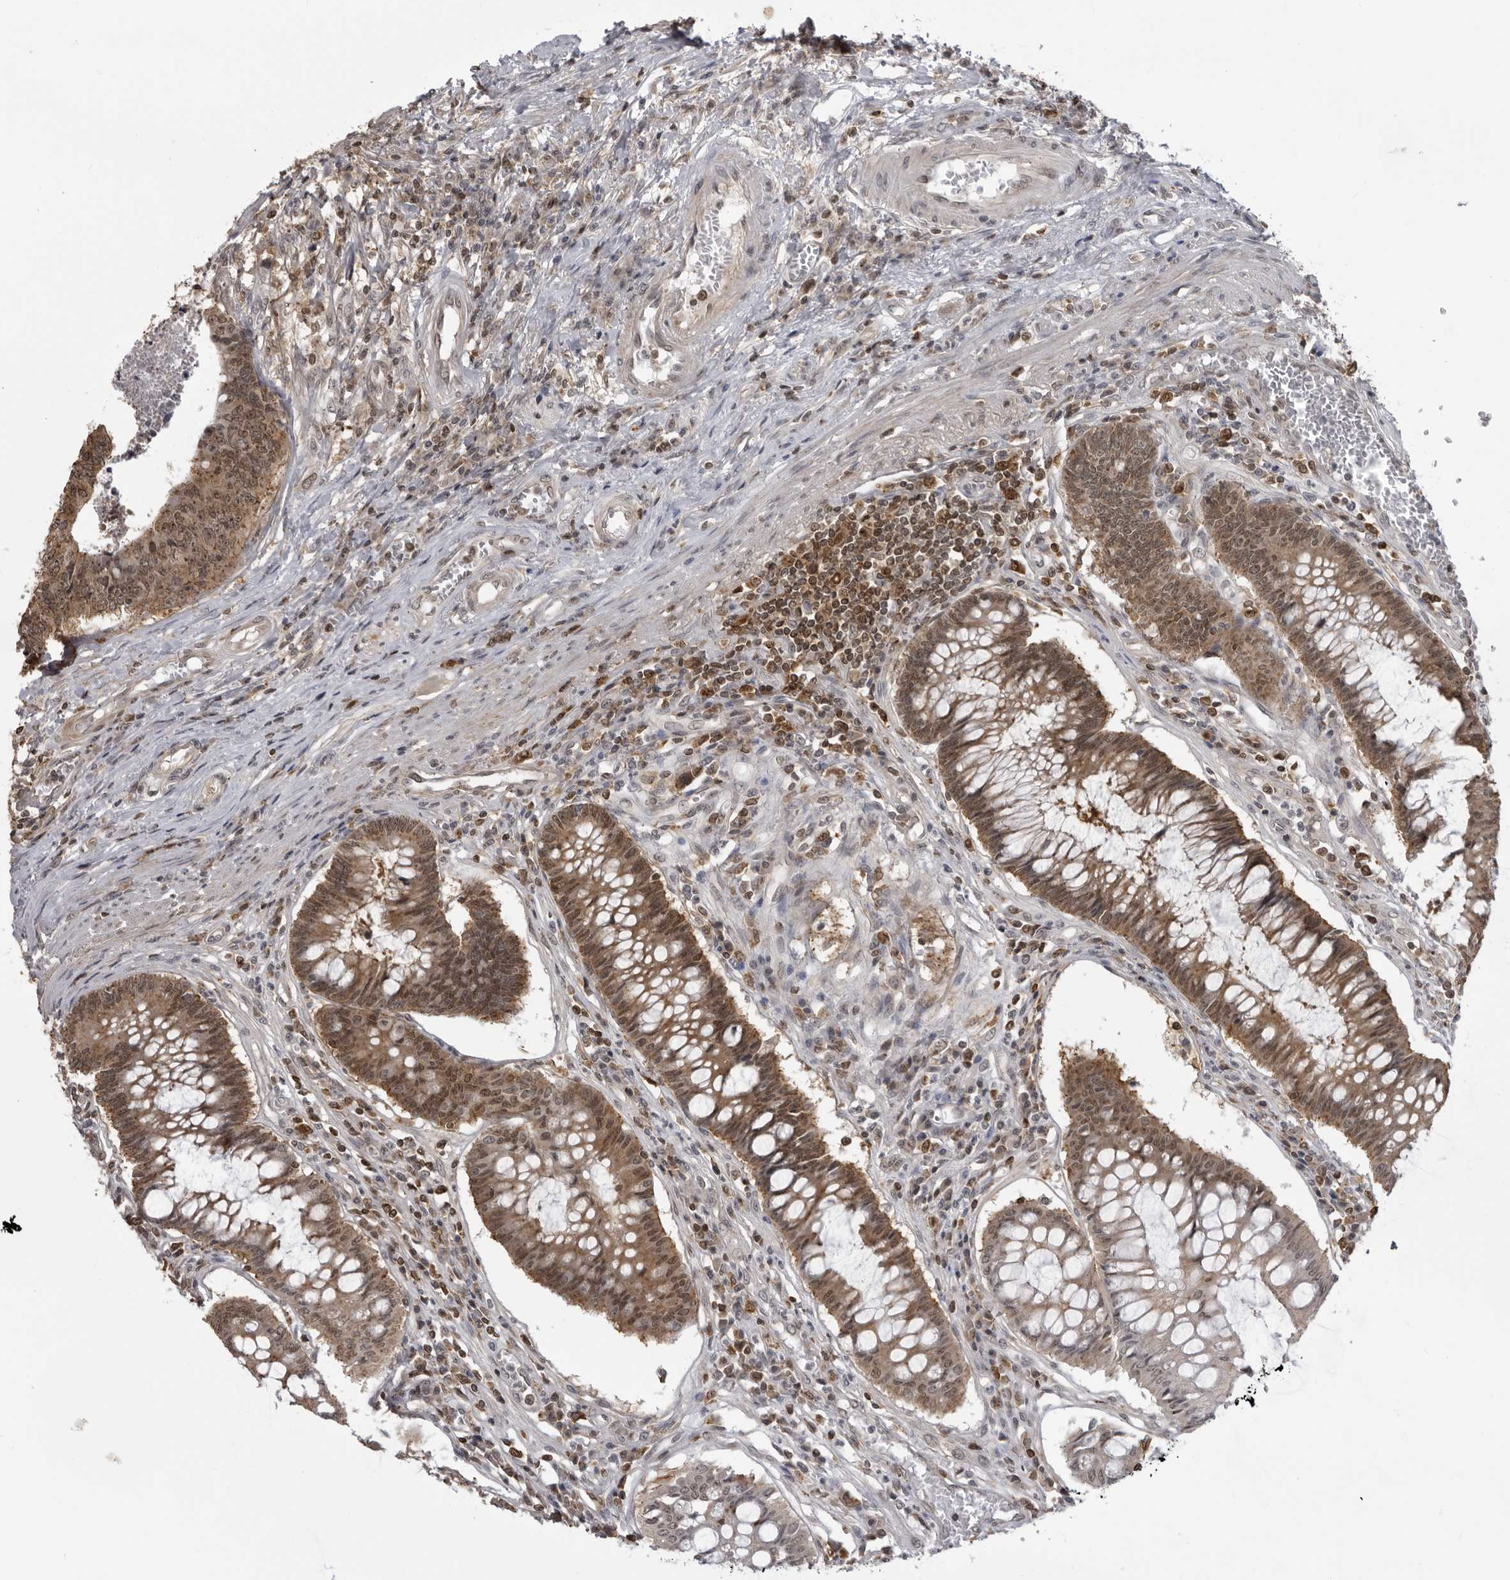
{"staining": {"intensity": "moderate", "quantity": ">75%", "location": "cytoplasmic/membranous,nuclear"}, "tissue": "colorectal cancer", "cell_type": "Tumor cells", "image_type": "cancer", "snomed": [{"axis": "morphology", "description": "Adenocarcinoma, NOS"}, {"axis": "topography", "description": "Rectum"}], "caption": "Protein expression by immunohistochemistry (IHC) reveals moderate cytoplasmic/membranous and nuclear positivity in about >75% of tumor cells in colorectal cancer.", "gene": "PDCL3", "patient": {"sex": "male", "age": 84}}